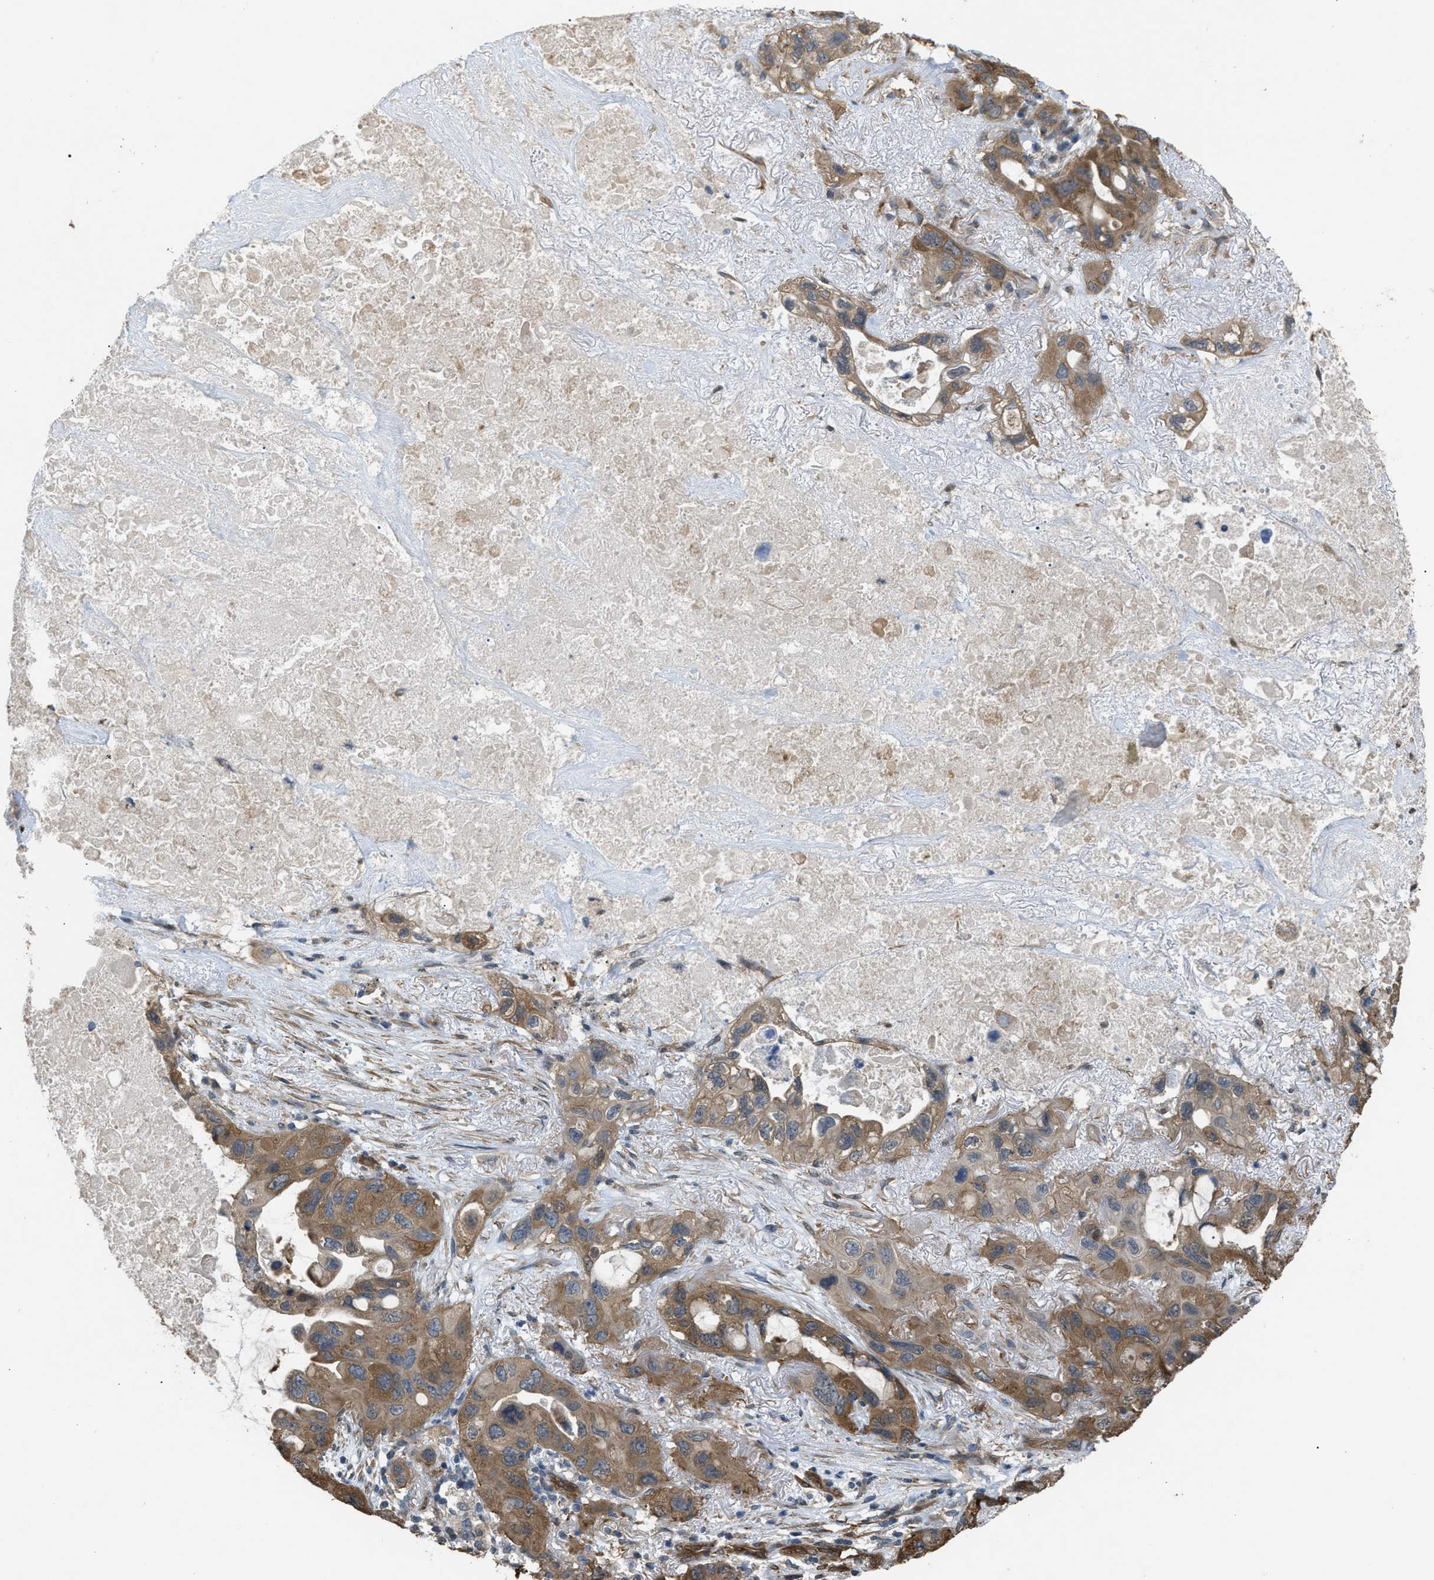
{"staining": {"intensity": "moderate", "quantity": ">75%", "location": "cytoplasmic/membranous"}, "tissue": "lung cancer", "cell_type": "Tumor cells", "image_type": "cancer", "snomed": [{"axis": "morphology", "description": "Squamous cell carcinoma, NOS"}, {"axis": "topography", "description": "Lung"}], "caption": "A high-resolution photomicrograph shows IHC staining of squamous cell carcinoma (lung), which reveals moderate cytoplasmic/membranous positivity in approximately >75% of tumor cells.", "gene": "BAG3", "patient": {"sex": "female", "age": 73}}